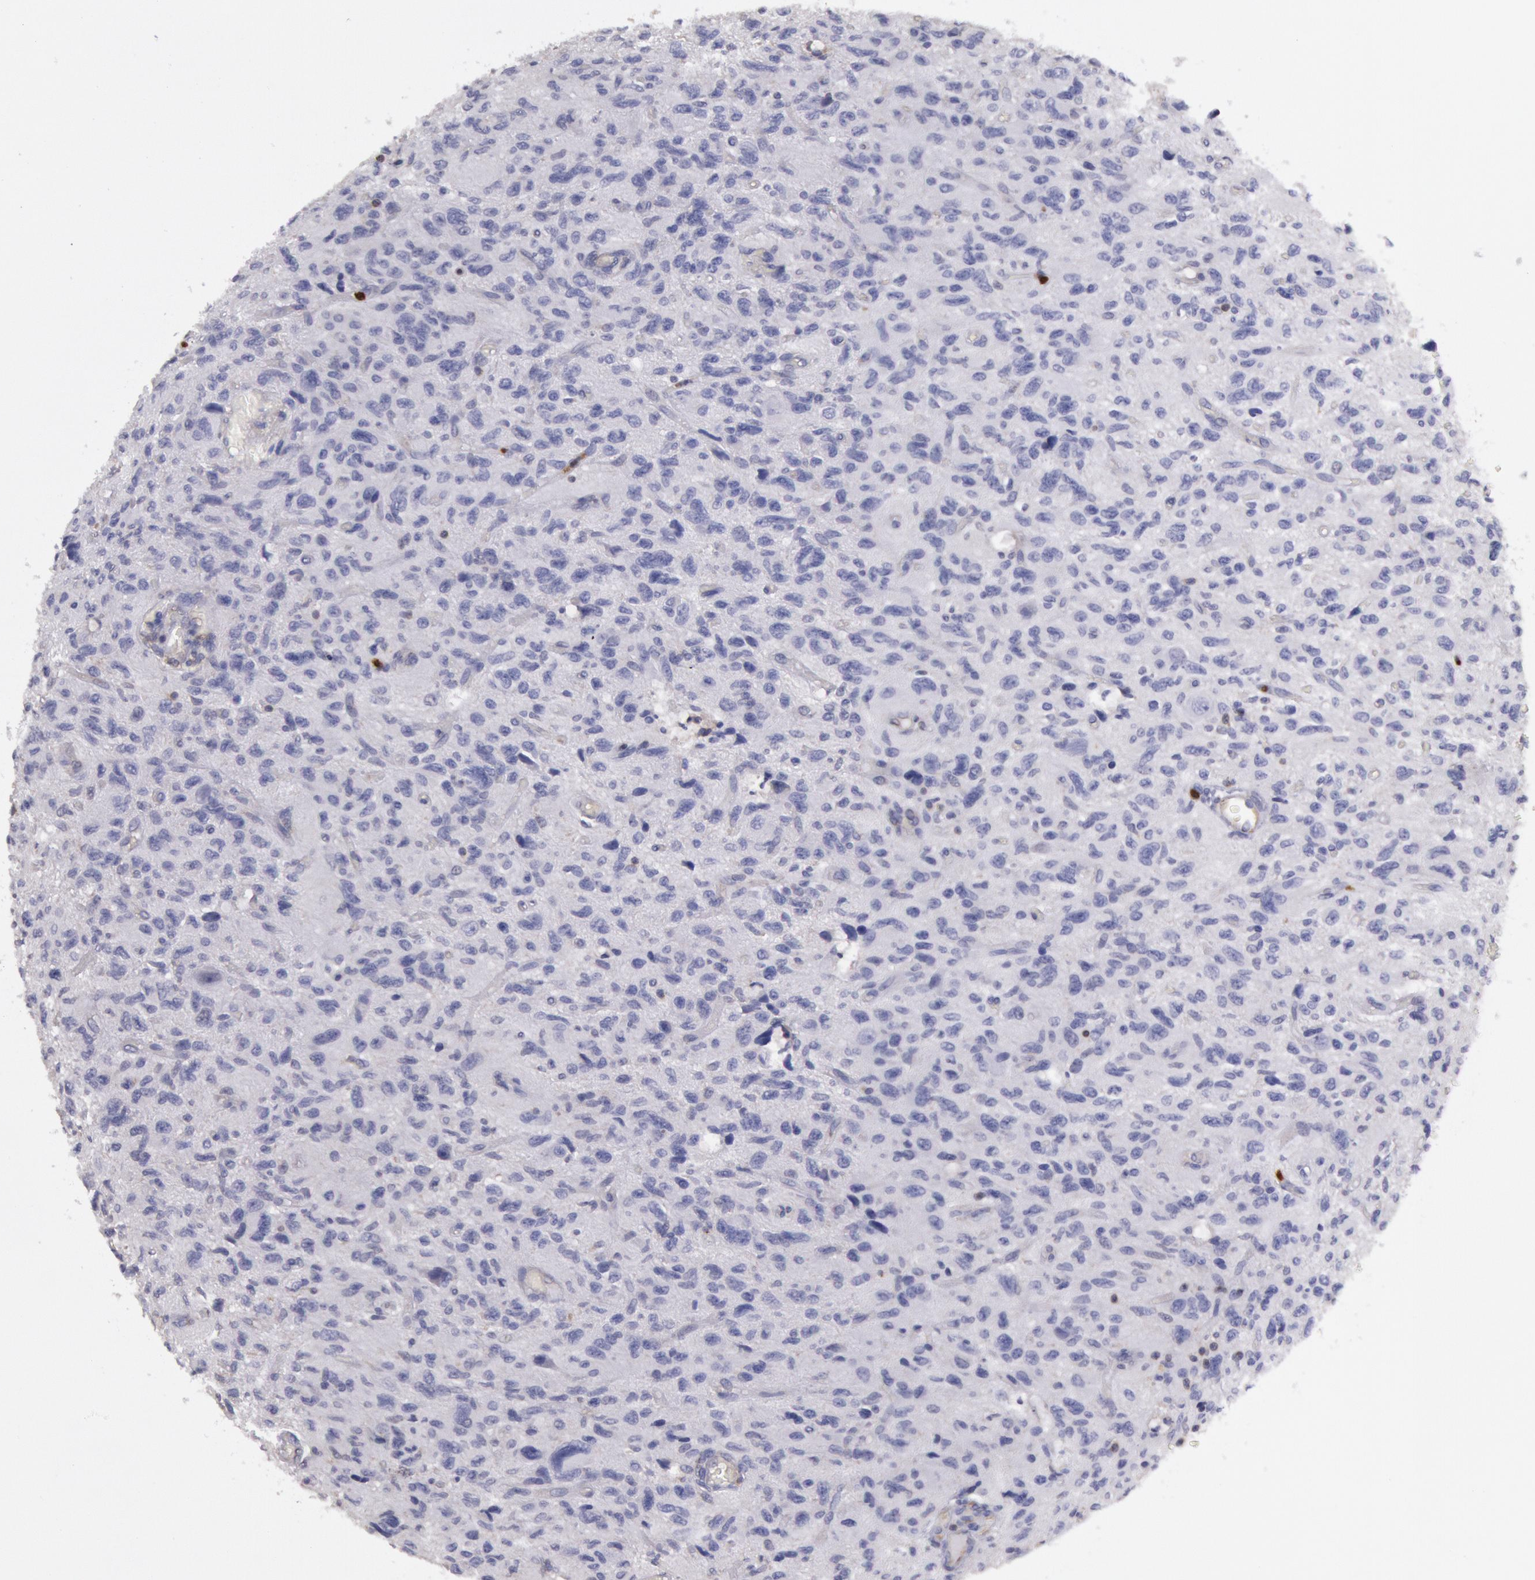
{"staining": {"intensity": "negative", "quantity": "none", "location": "none"}, "tissue": "glioma", "cell_type": "Tumor cells", "image_type": "cancer", "snomed": [{"axis": "morphology", "description": "Glioma, malignant, High grade"}, {"axis": "topography", "description": "Brain"}], "caption": "DAB (3,3'-diaminobenzidine) immunohistochemical staining of high-grade glioma (malignant) shows no significant positivity in tumor cells.", "gene": "RAB27A", "patient": {"sex": "male", "age": 72}}